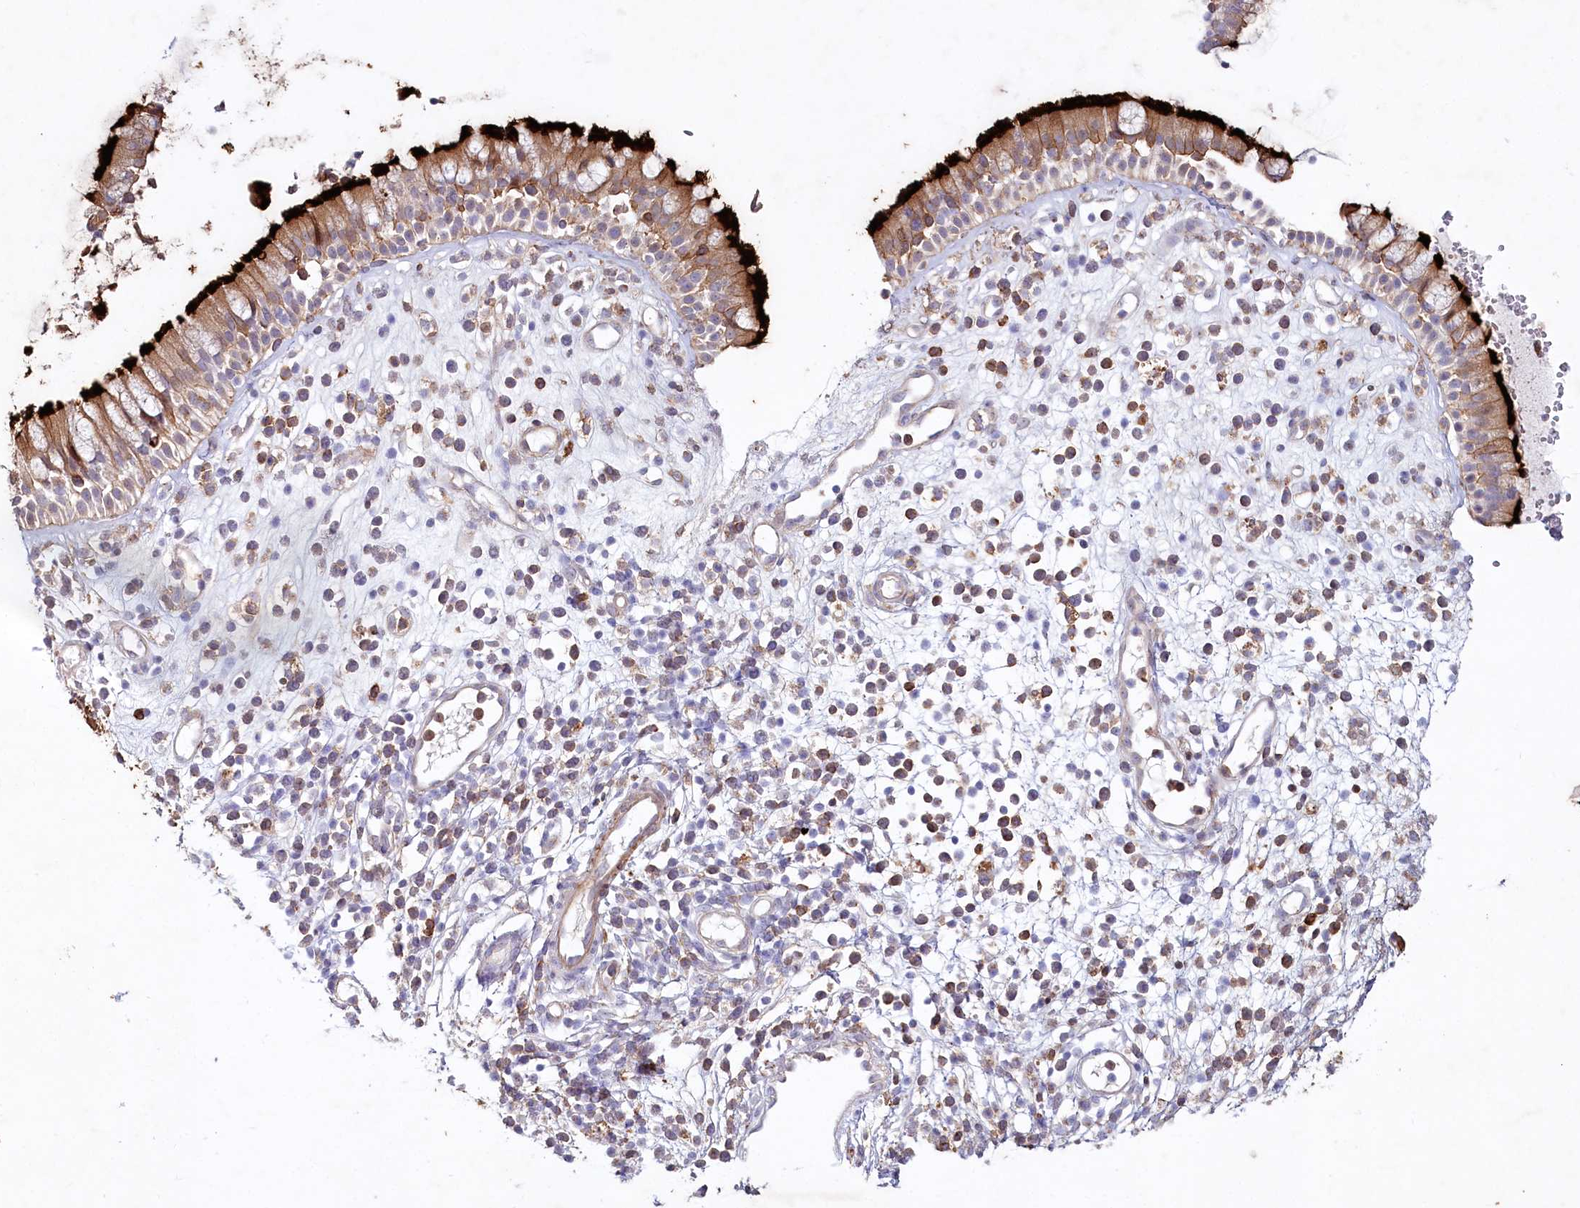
{"staining": {"intensity": "strong", "quantity": ">75%", "location": "cytoplasmic/membranous"}, "tissue": "nasopharynx", "cell_type": "Respiratory epithelial cells", "image_type": "normal", "snomed": [{"axis": "morphology", "description": "Normal tissue, NOS"}, {"axis": "morphology", "description": "Inflammation, NOS"}, {"axis": "topography", "description": "Nasopharynx"}], "caption": "Benign nasopharynx was stained to show a protein in brown. There is high levels of strong cytoplasmic/membranous staining in about >75% of respiratory epithelial cells.", "gene": "ALDH3B1", "patient": {"sex": "male", "age": 29}}